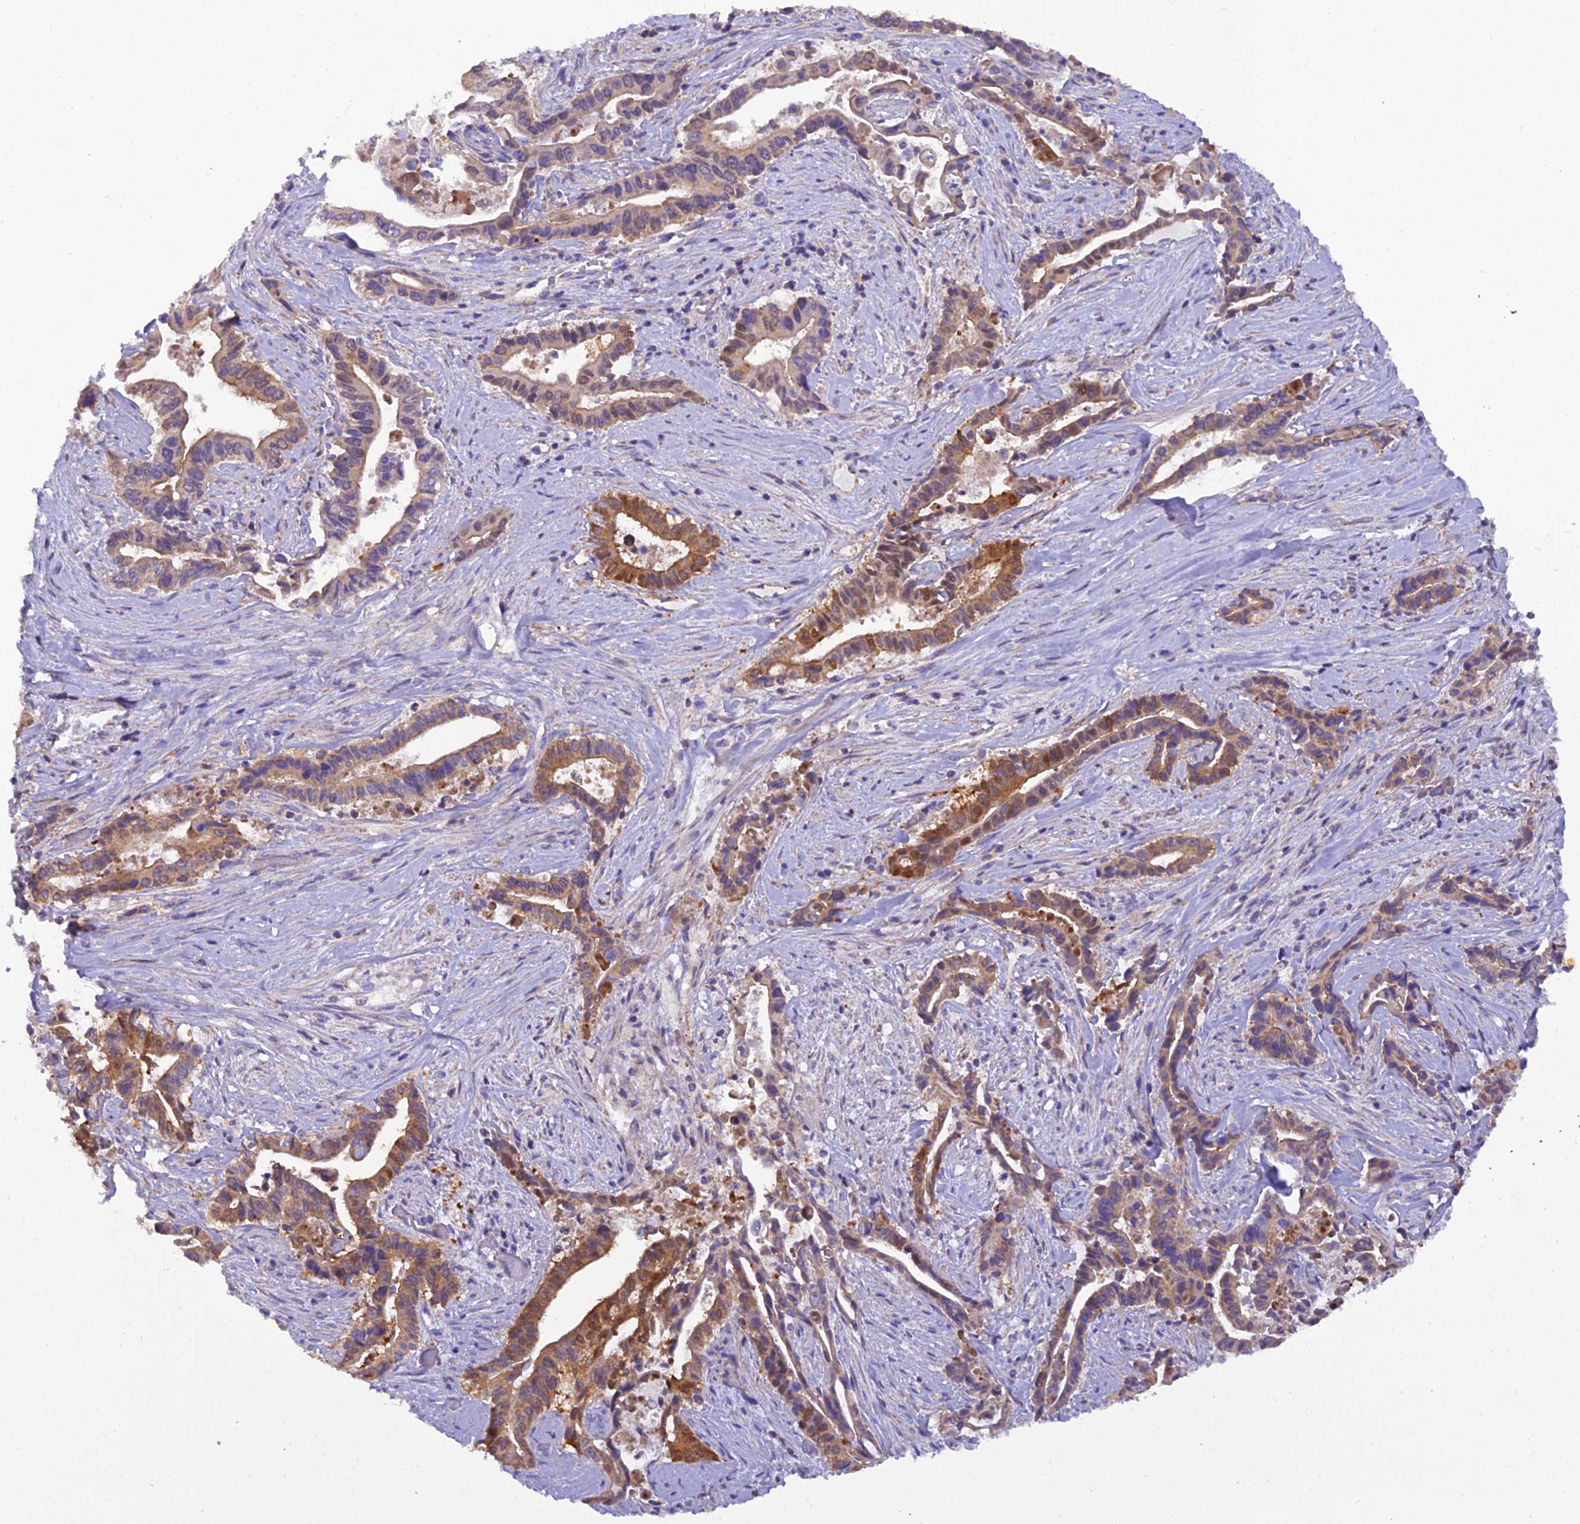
{"staining": {"intensity": "moderate", "quantity": ">75%", "location": "cytoplasmic/membranous"}, "tissue": "pancreatic cancer", "cell_type": "Tumor cells", "image_type": "cancer", "snomed": [{"axis": "morphology", "description": "Adenocarcinoma, NOS"}, {"axis": "topography", "description": "Pancreas"}], "caption": "Pancreatic cancer (adenocarcinoma) tissue shows moderate cytoplasmic/membranous staining in about >75% of tumor cells, visualized by immunohistochemistry. The protein is shown in brown color, while the nuclei are stained blue.", "gene": "GPD1", "patient": {"sex": "female", "age": 77}}